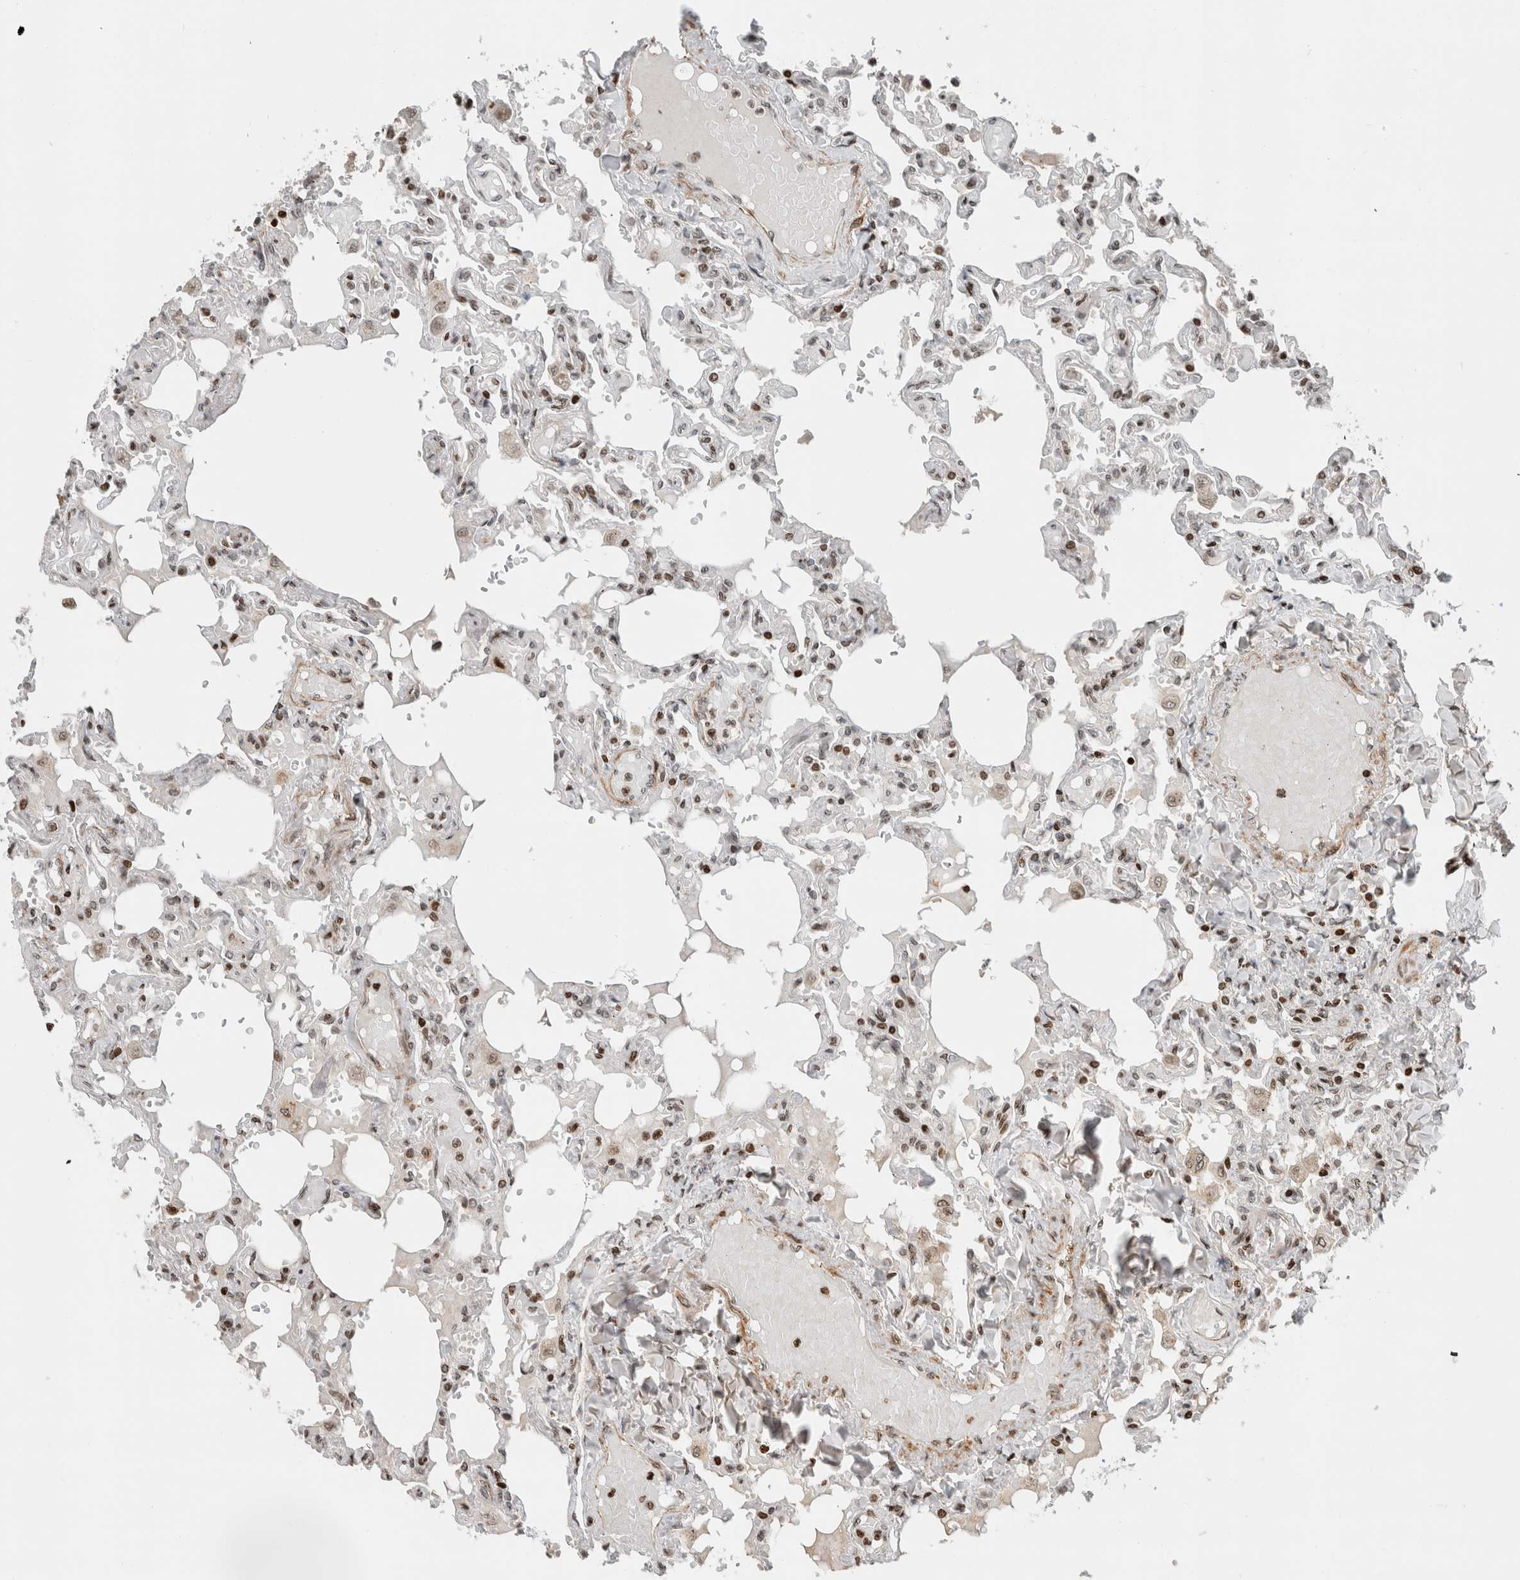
{"staining": {"intensity": "moderate", "quantity": ">75%", "location": "nuclear"}, "tissue": "lung", "cell_type": "Alveolar cells", "image_type": "normal", "snomed": [{"axis": "morphology", "description": "Normal tissue, NOS"}, {"axis": "topography", "description": "Lung"}], "caption": "DAB immunohistochemical staining of unremarkable lung reveals moderate nuclear protein positivity in approximately >75% of alveolar cells. Using DAB (3,3'-diaminobenzidine) (brown) and hematoxylin (blue) stains, captured at high magnification using brightfield microscopy.", "gene": "GINS4", "patient": {"sex": "male", "age": 21}}